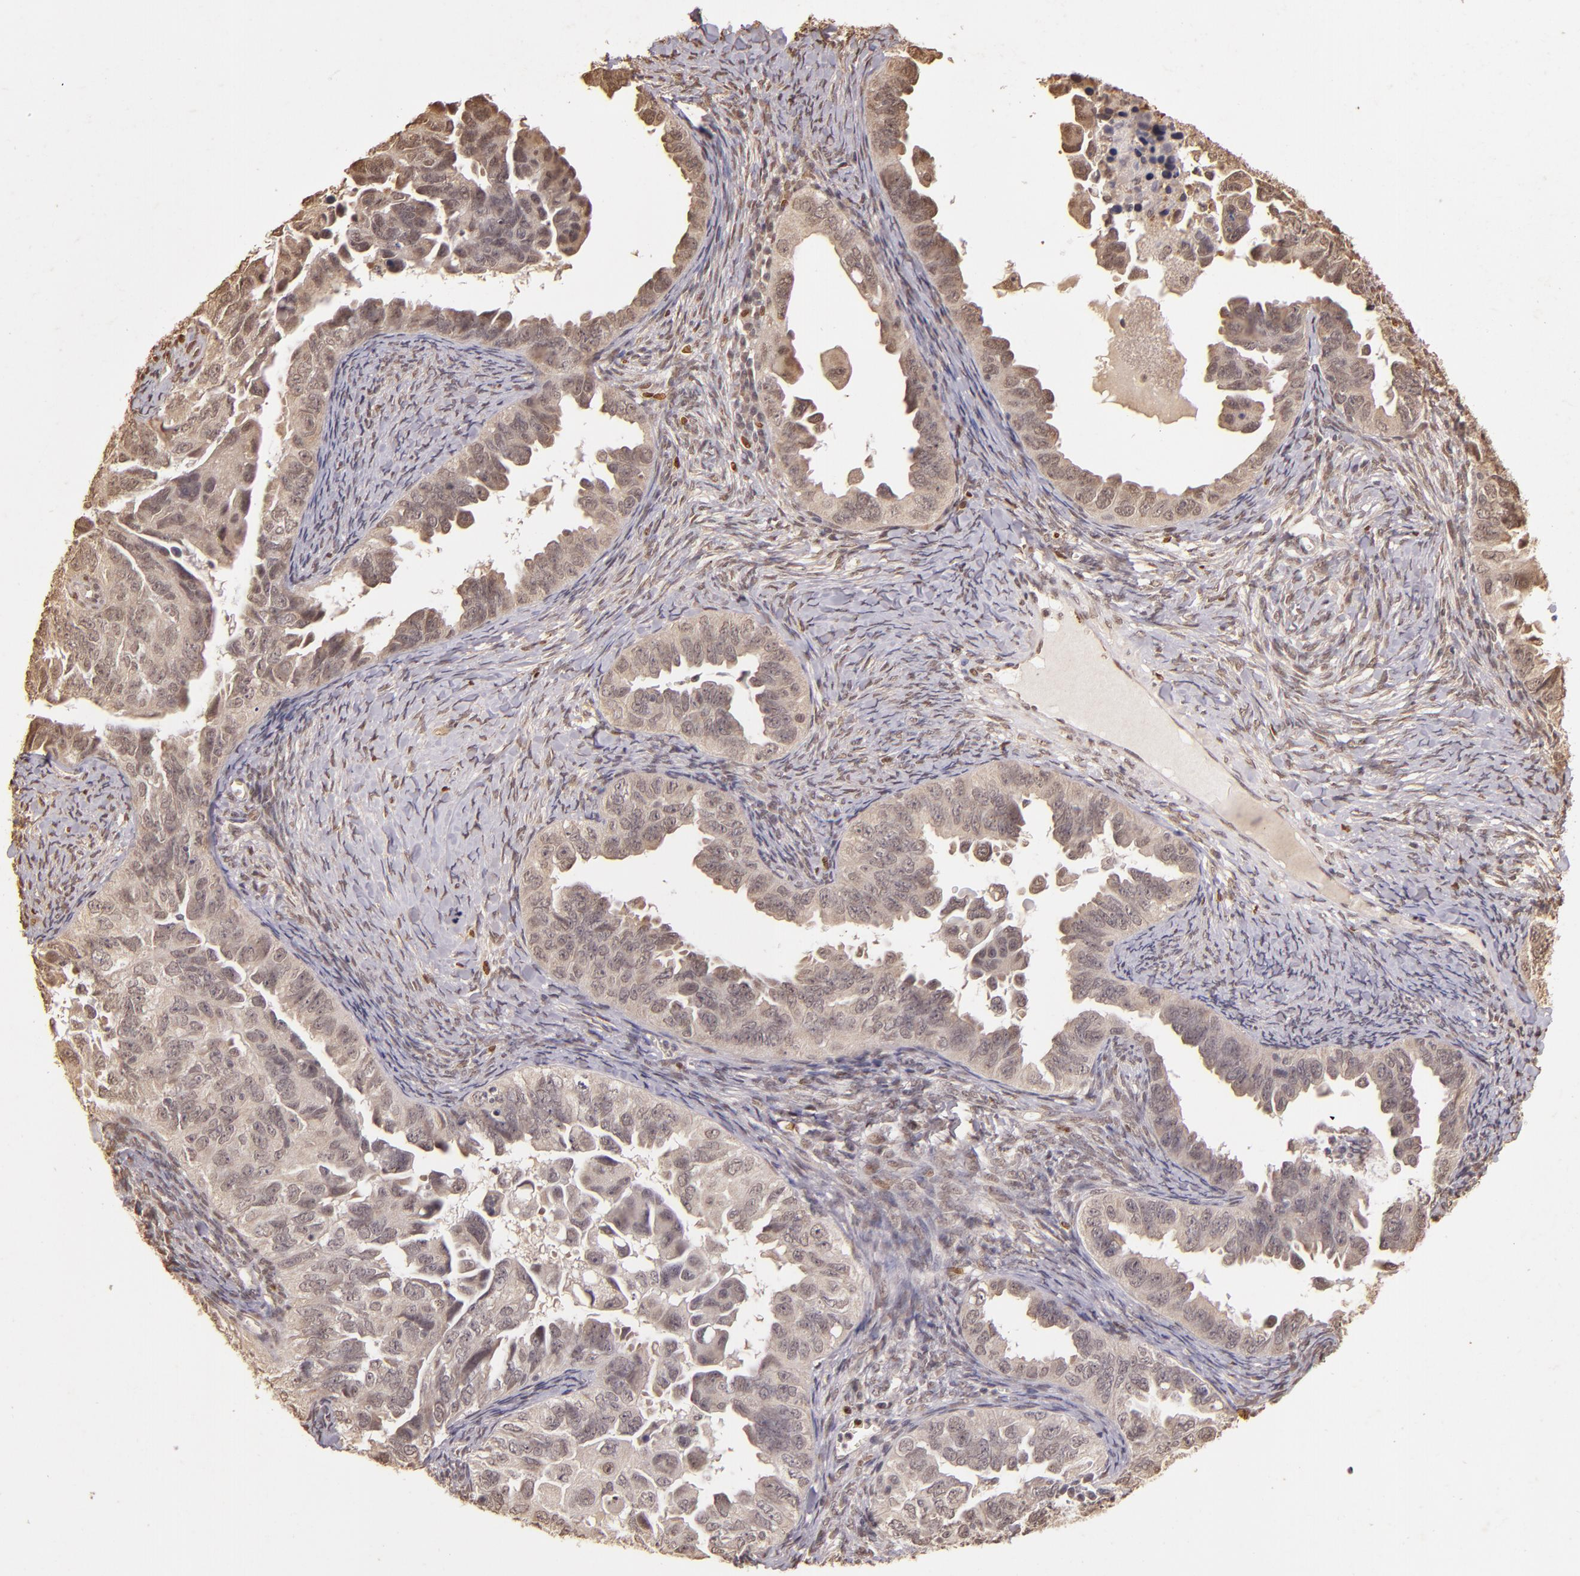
{"staining": {"intensity": "weak", "quantity": ">75%", "location": "cytoplasmic/membranous,nuclear"}, "tissue": "ovarian cancer", "cell_type": "Tumor cells", "image_type": "cancer", "snomed": [{"axis": "morphology", "description": "Cystadenocarcinoma, serous, NOS"}, {"axis": "topography", "description": "Ovary"}], "caption": "This histopathology image shows IHC staining of human ovarian cancer (serous cystadenocarcinoma), with low weak cytoplasmic/membranous and nuclear staining in about >75% of tumor cells.", "gene": "CUL1", "patient": {"sex": "female", "age": 82}}